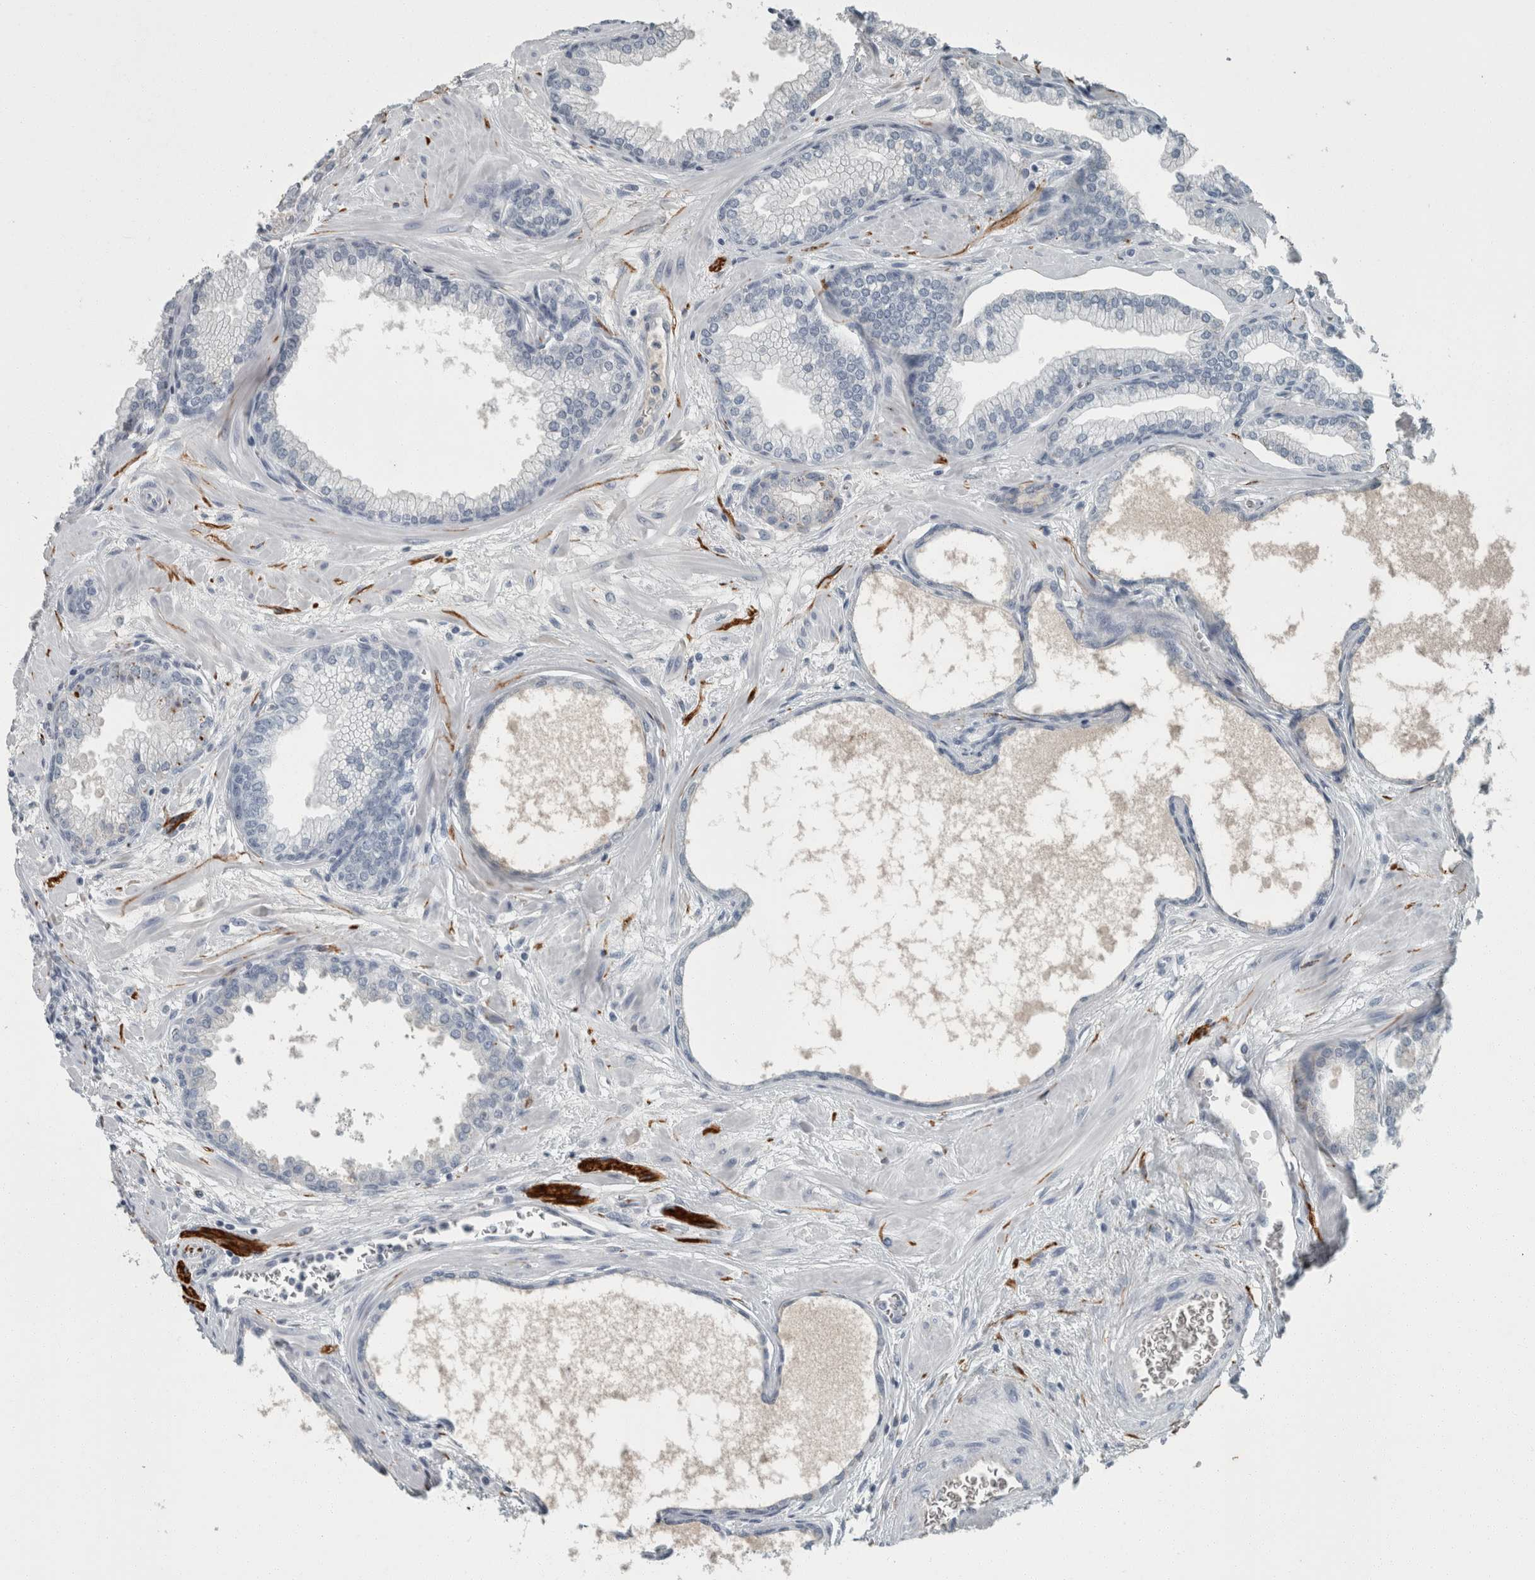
{"staining": {"intensity": "moderate", "quantity": "<25%", "location": "cytoplasmic/membranous"}, "tissue": "prostate", "cell_type": "Glandular cells", "image_type": "normal", "snomed": [{"axis": "morphology", "description": "Normal tissue, NOS"}, {"axis": "morphology", "description": "Urothelial carcinoma, Low grade"}, {"axis": "topography", "description": "Urinary bladder"}, {"axis": "topography", "description": "Prostate"}], "caption": "Immunohistochemical staining of benign human prostate demonstrates moderate cytoplasmic/membranous protein staining in approximately <25% of glandular cells.", "gene": "CHL1", "patient": {"sex": "male", "age": 60}}